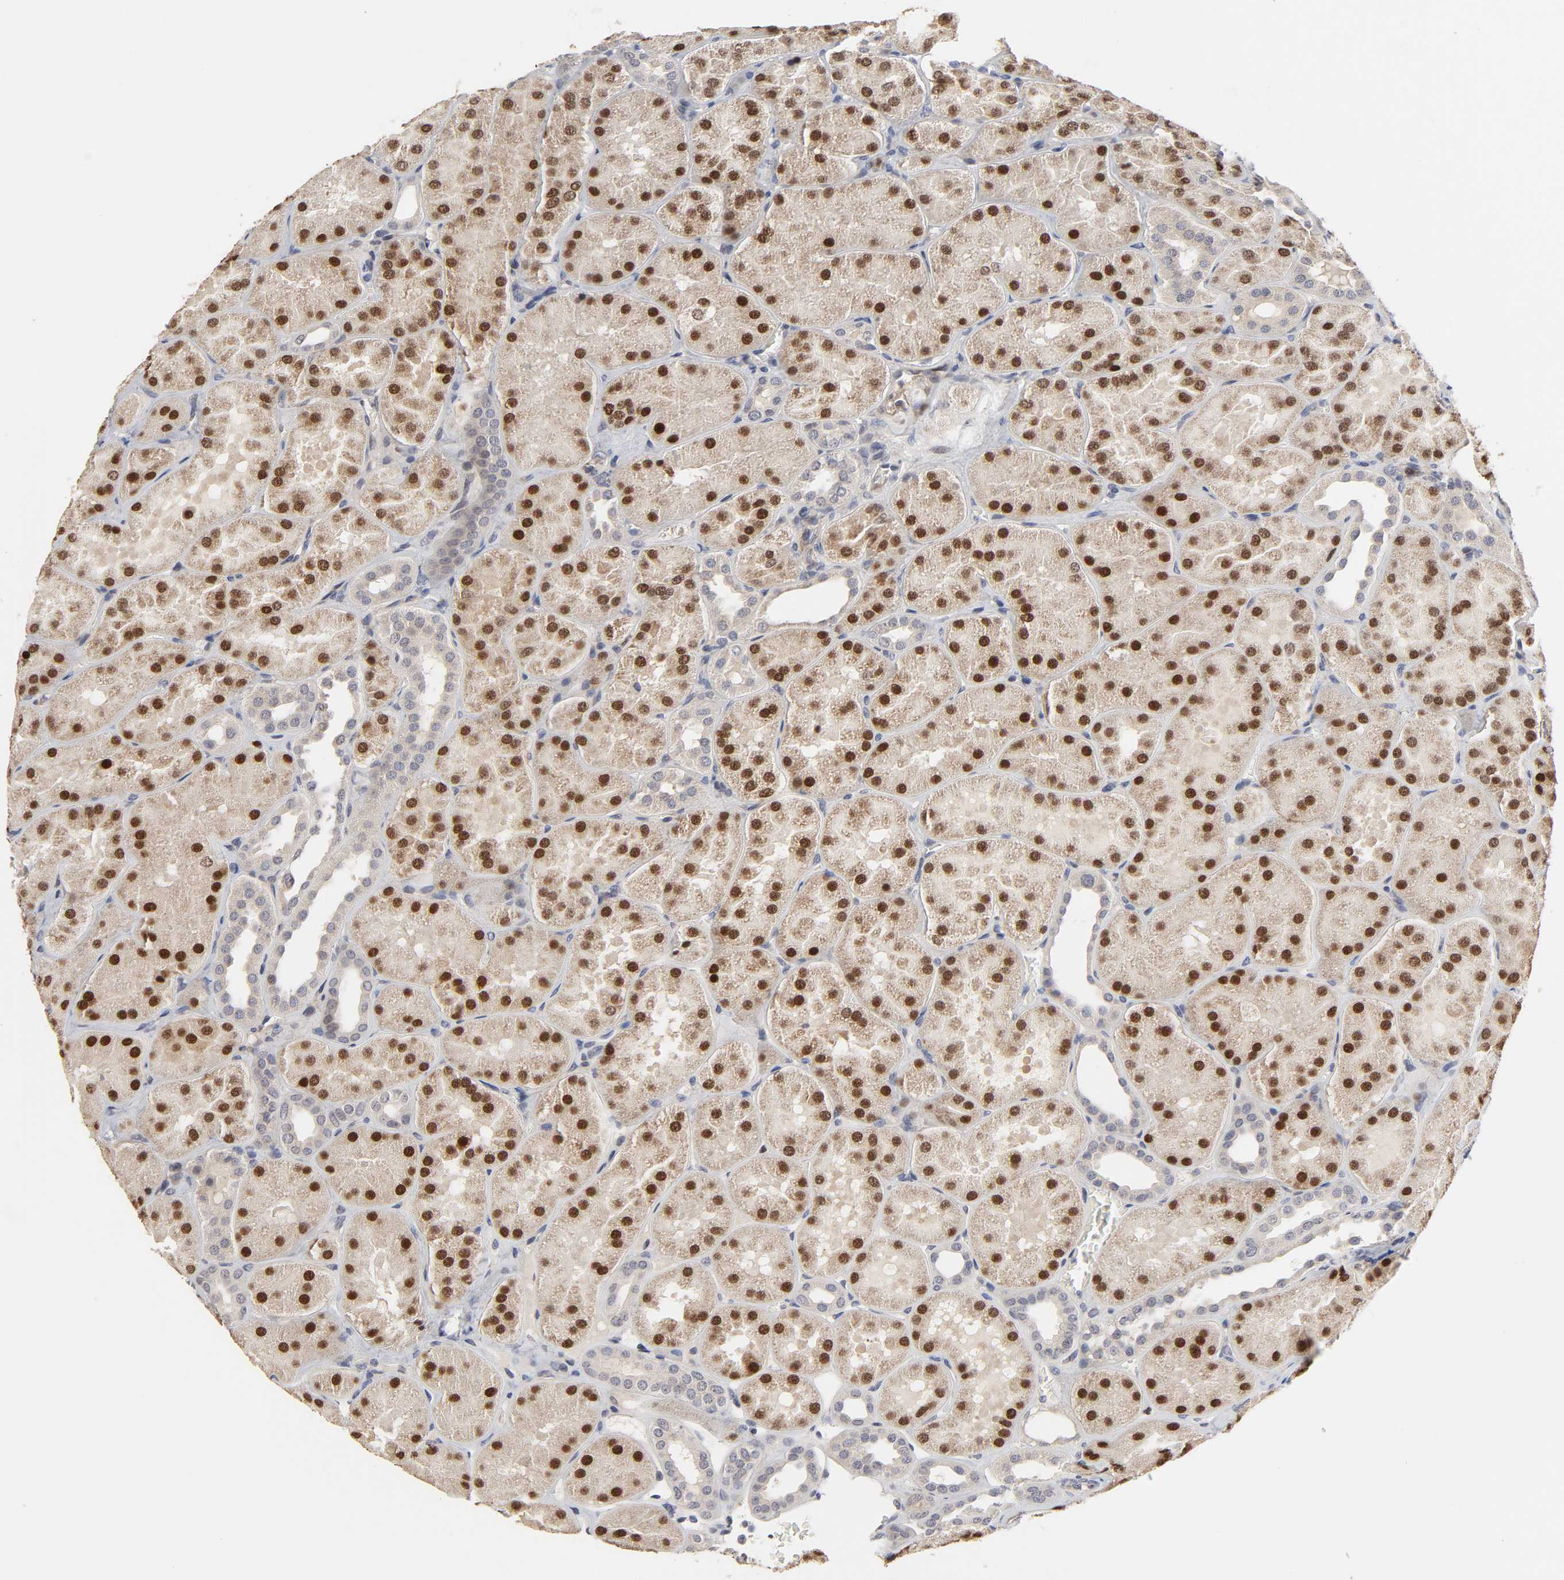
{"staining": {"intensity": "negative", "quantity": "none", "location": "none"}, "tissue": "kidney", "cell_type": "Cells in glomeruli", "image_type": "normal", "snomed": [{"axis": "morphology", "description": "Normal tissue, NOS"}, {"axis": "topography", "description": "Kidney"}], "caption": "IHC of benign human kidney exhibits no staining in cells in glomeruli.", "gene": "HNF4A", "patient": {"sex": "male", "age": 28}}